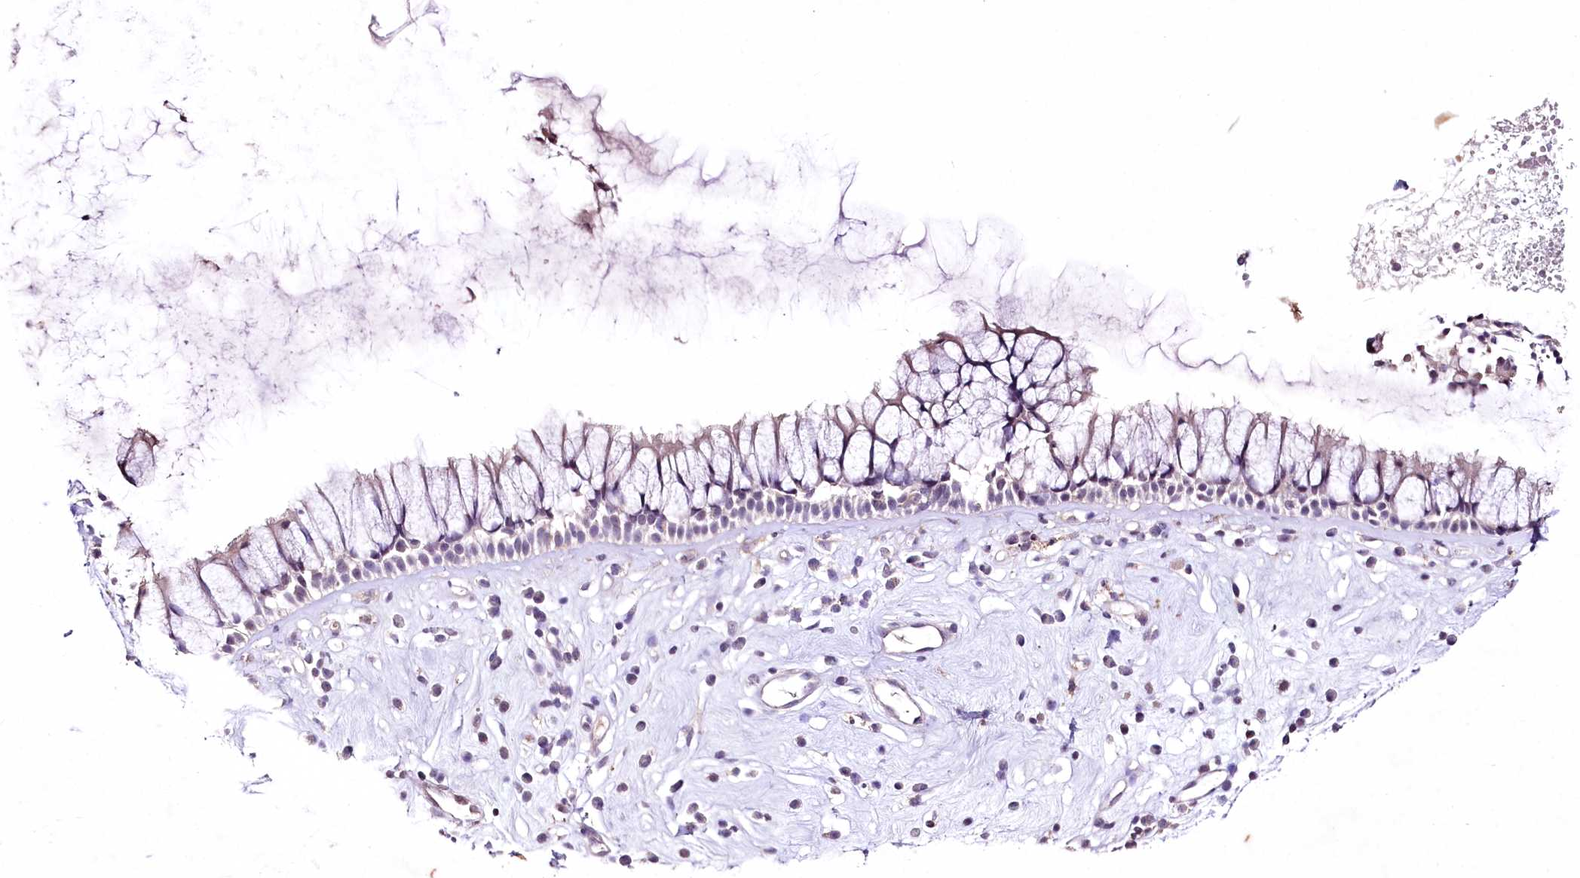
{"staining": {"intensity": "weak", "quantity": "<25%", "location": "cytoplasmic/membranous"}, "tissue": "nasopharynx", "cell_type": "Respiratory epithelial cells", "image_type": "normal", "snomed": [{"axis": "morphology", "description": "Normal tissue, NOS"}, {"axis": "morphology", "description": "Inflammation, NOS"}, {"axis": "topography", "description": "Nasopharynx"}], "caption": "An IHC image of benign nasopharynx is shown. There is no staining in respiratory epithelial cells of nasopharynx. The staining is performed using DAB (3,3'-diaminobenzidine) brown chromogen with nuclei counter-stained in using hematoxylin.", "gene": "ENPP1", "patient": {"sex": "male", "age": 29}}